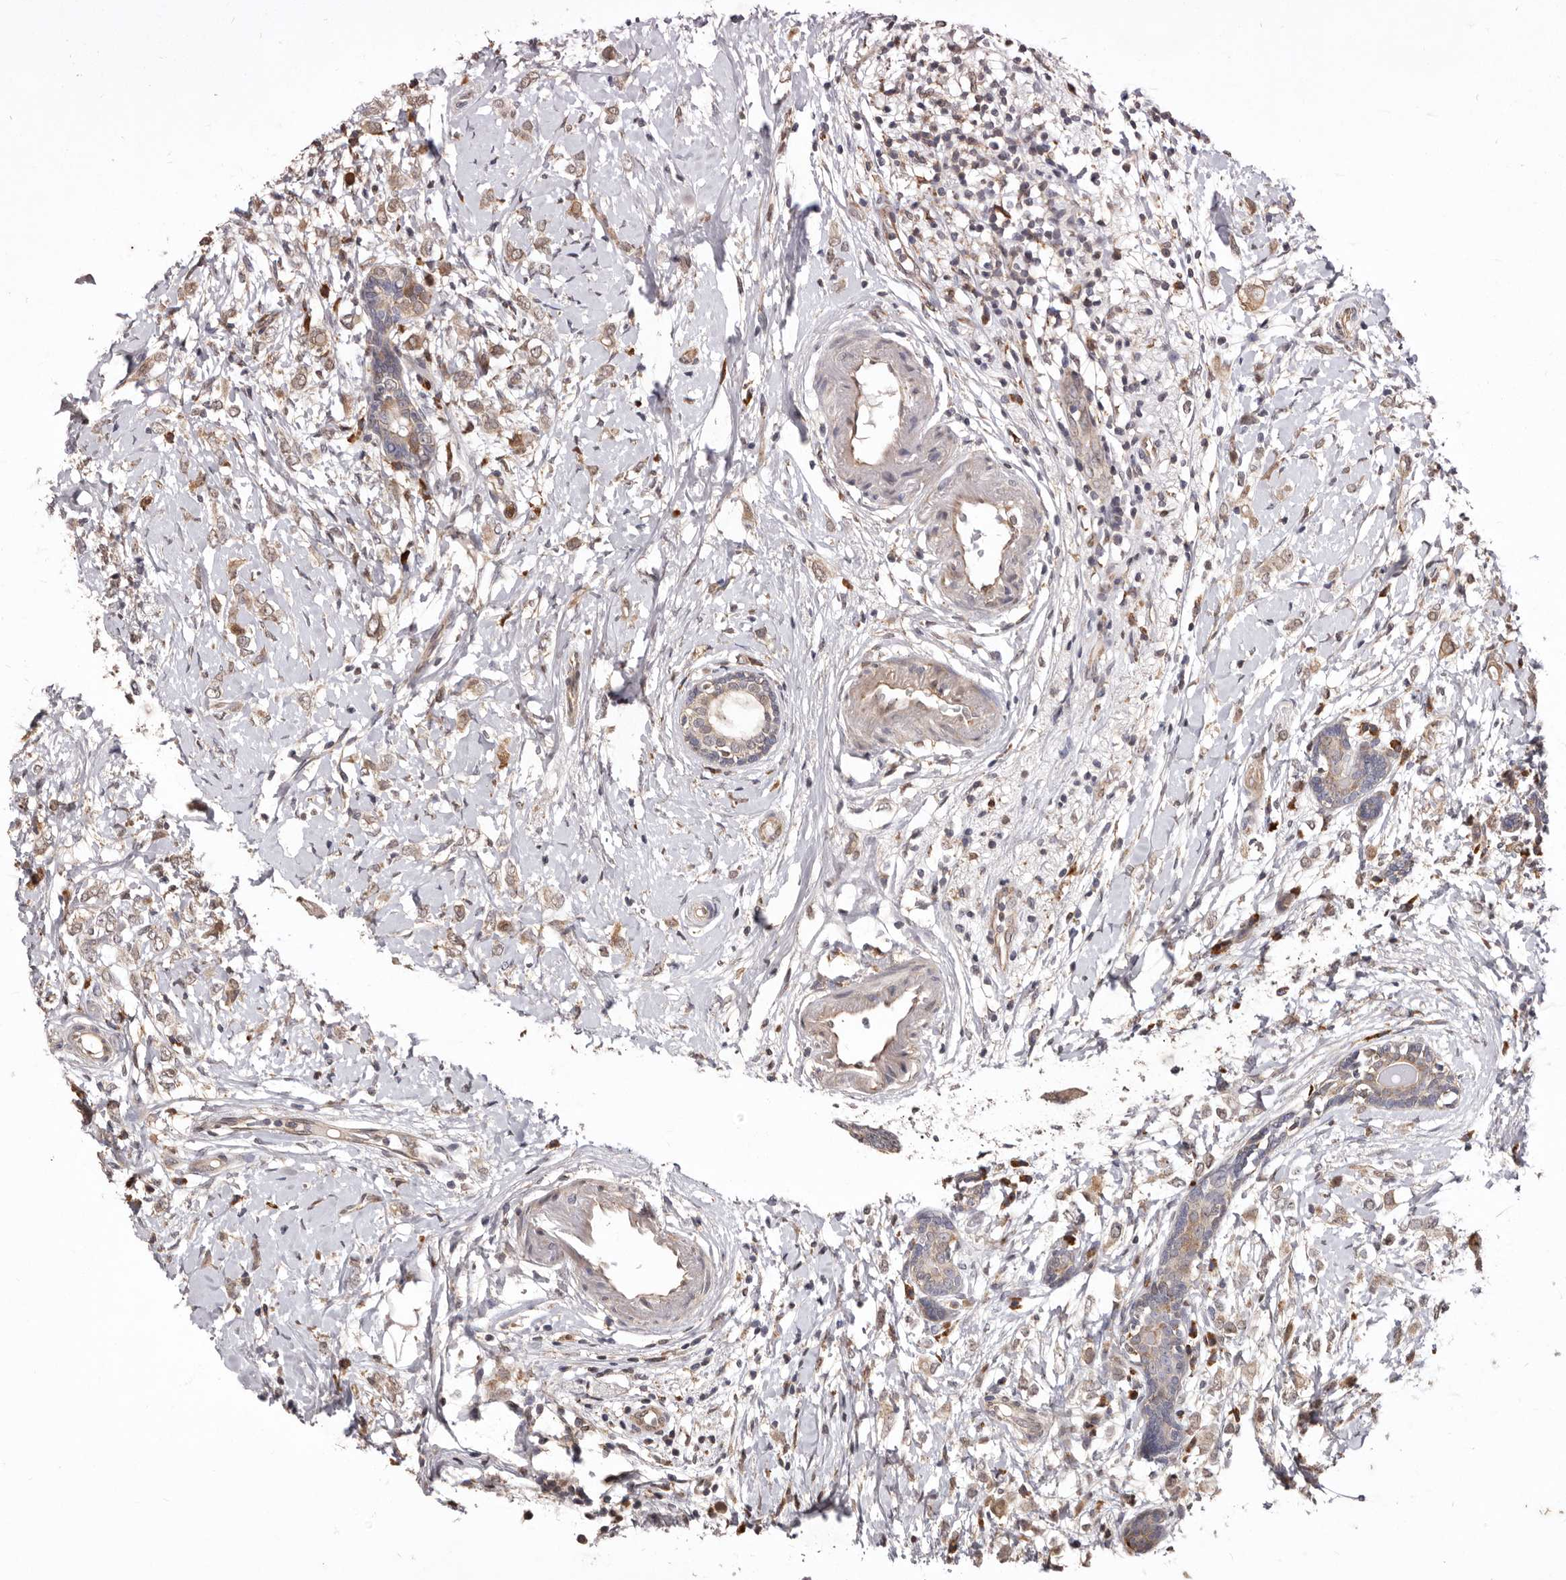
{"staining": {"intensity": "moderate", "quantity": ">75%", "location": "cytoplasmic/membranous"}, "tissue": "breast cancer", "cell_type": "Tumor cells", "image_type": "cancer", "snomed": [{"axis": "morphology", "description": "Normal tissue, NOS"}, {"axis": "morphology", "description": "Lobular carcinoma"}, {"axis": "topography", "description": "Breast"}], "caption": "Protein staining of breast cancer tissue exhibits moderate cytoplasmic/membranous positivity in approximately >75% of tumor cells. (DAB (3,3'-diaminobenzidine) IHC with brightfield microscopy, high magnification).", "gene": "RRM2B", "patient": {"sex": "female", "age": 47}}